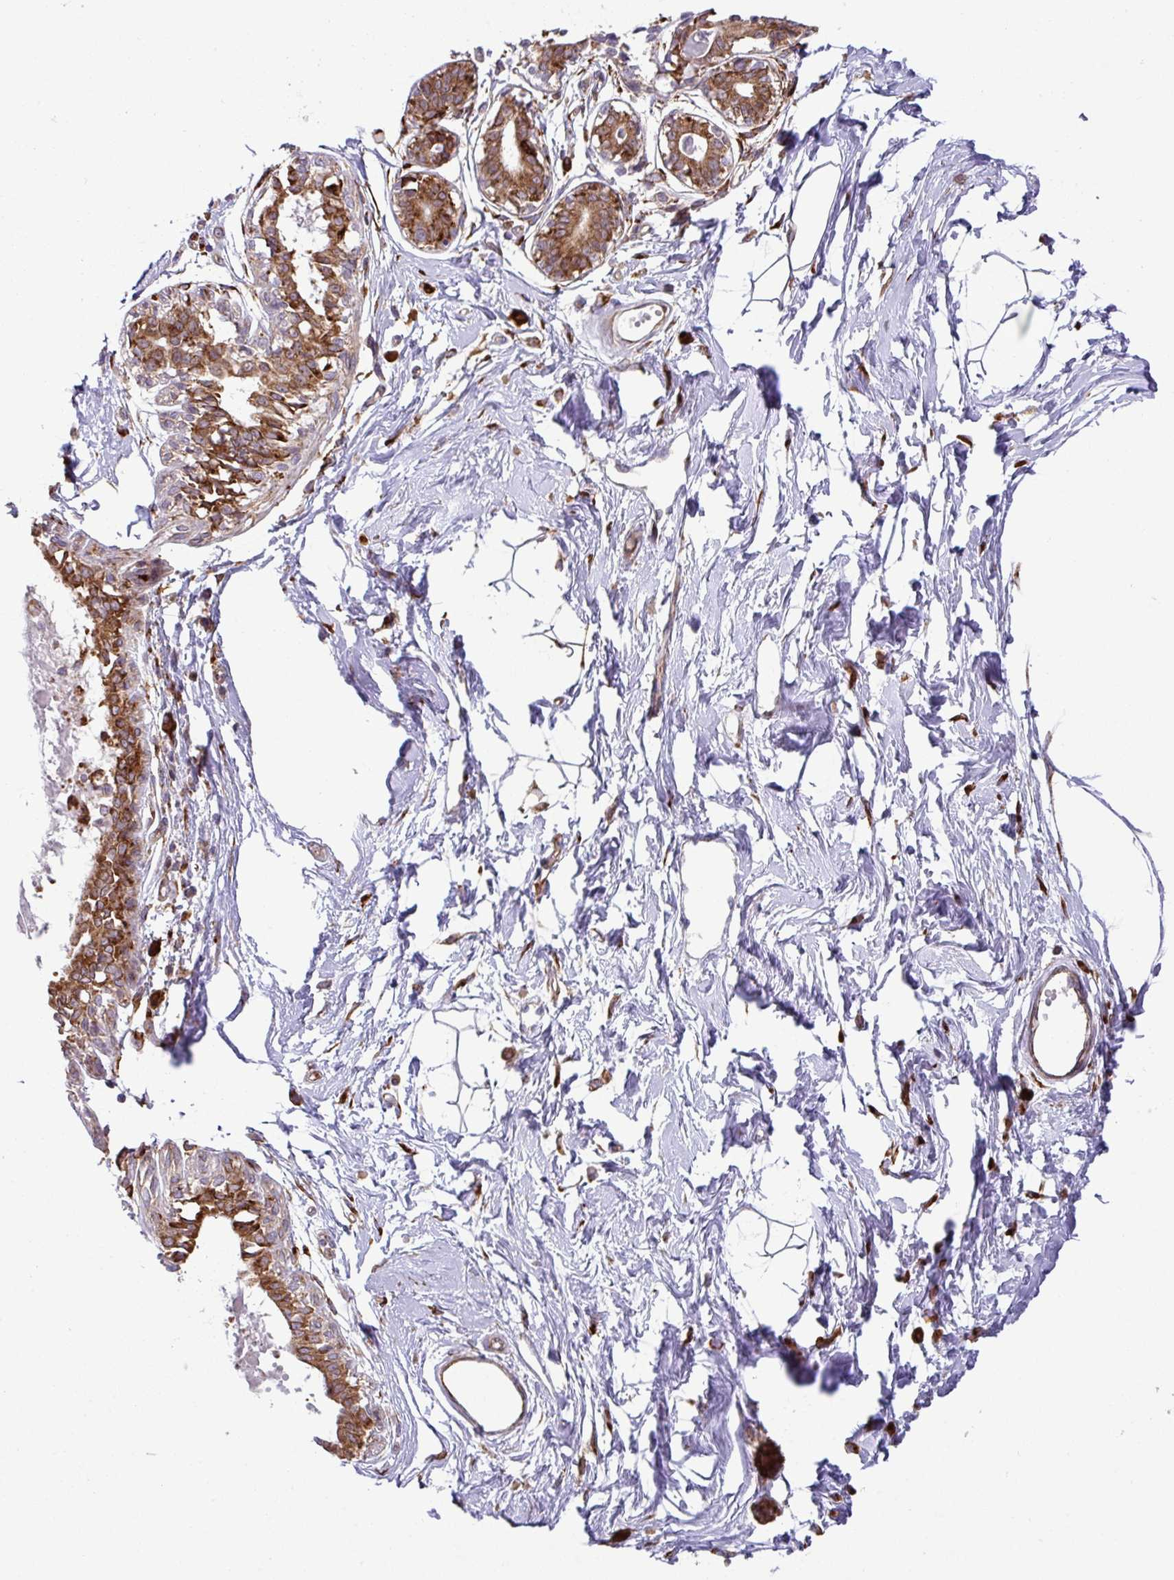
{"staining": {"intensity": "moderate", "quantity": ">75%", "location": "cytoplasmic/membranous"}, "tissue": "breast", "cell_type": "Adipocytes", "image_type": "normal", "snomed": [{"axis": "morphology", "description": "Normal tissue, NOS"}, {"axis": "topography", "description": "Breast"}], "caption": "Protein staining of unremarkable breast displays moderate cytoplasmic/membranous positivity in approximately >75% of adipocytes. The protein of interest is shown in brown color, while the nuclei are stained blue.", "gene": "SLC39A7", "patient": {"sex": "female", "age": 45}}